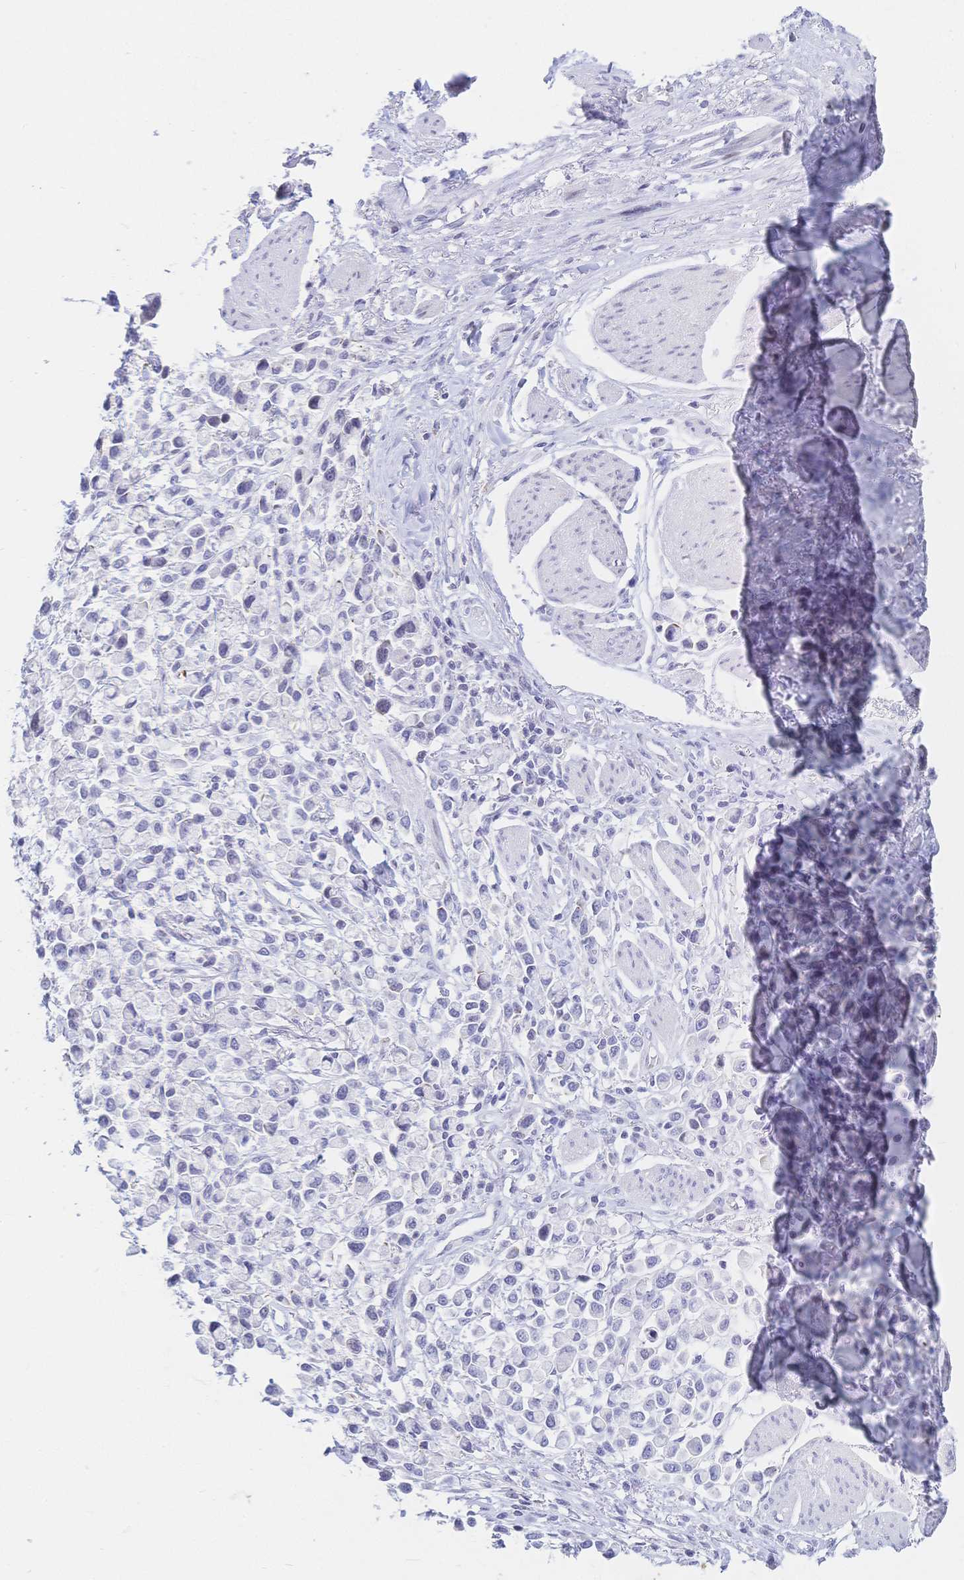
{"staining": {"intensity": "negative", "quantity": "none", "location": "none"}, "tissue": "stomach cancer", "cell_type": "Tumor cells", "image_type": "cancer", "snomed": [{"axis": "morphology", "description": "Adenocarcinoma, NOS"}, {"axis": "topography", "description": "Stomach"}], "caption": "A photomicrograph of human stomach adenocarcinoma is negative for staining in tumor cells.", "gene": "CR2", "patient": {"sex": "female", "age": 81}}